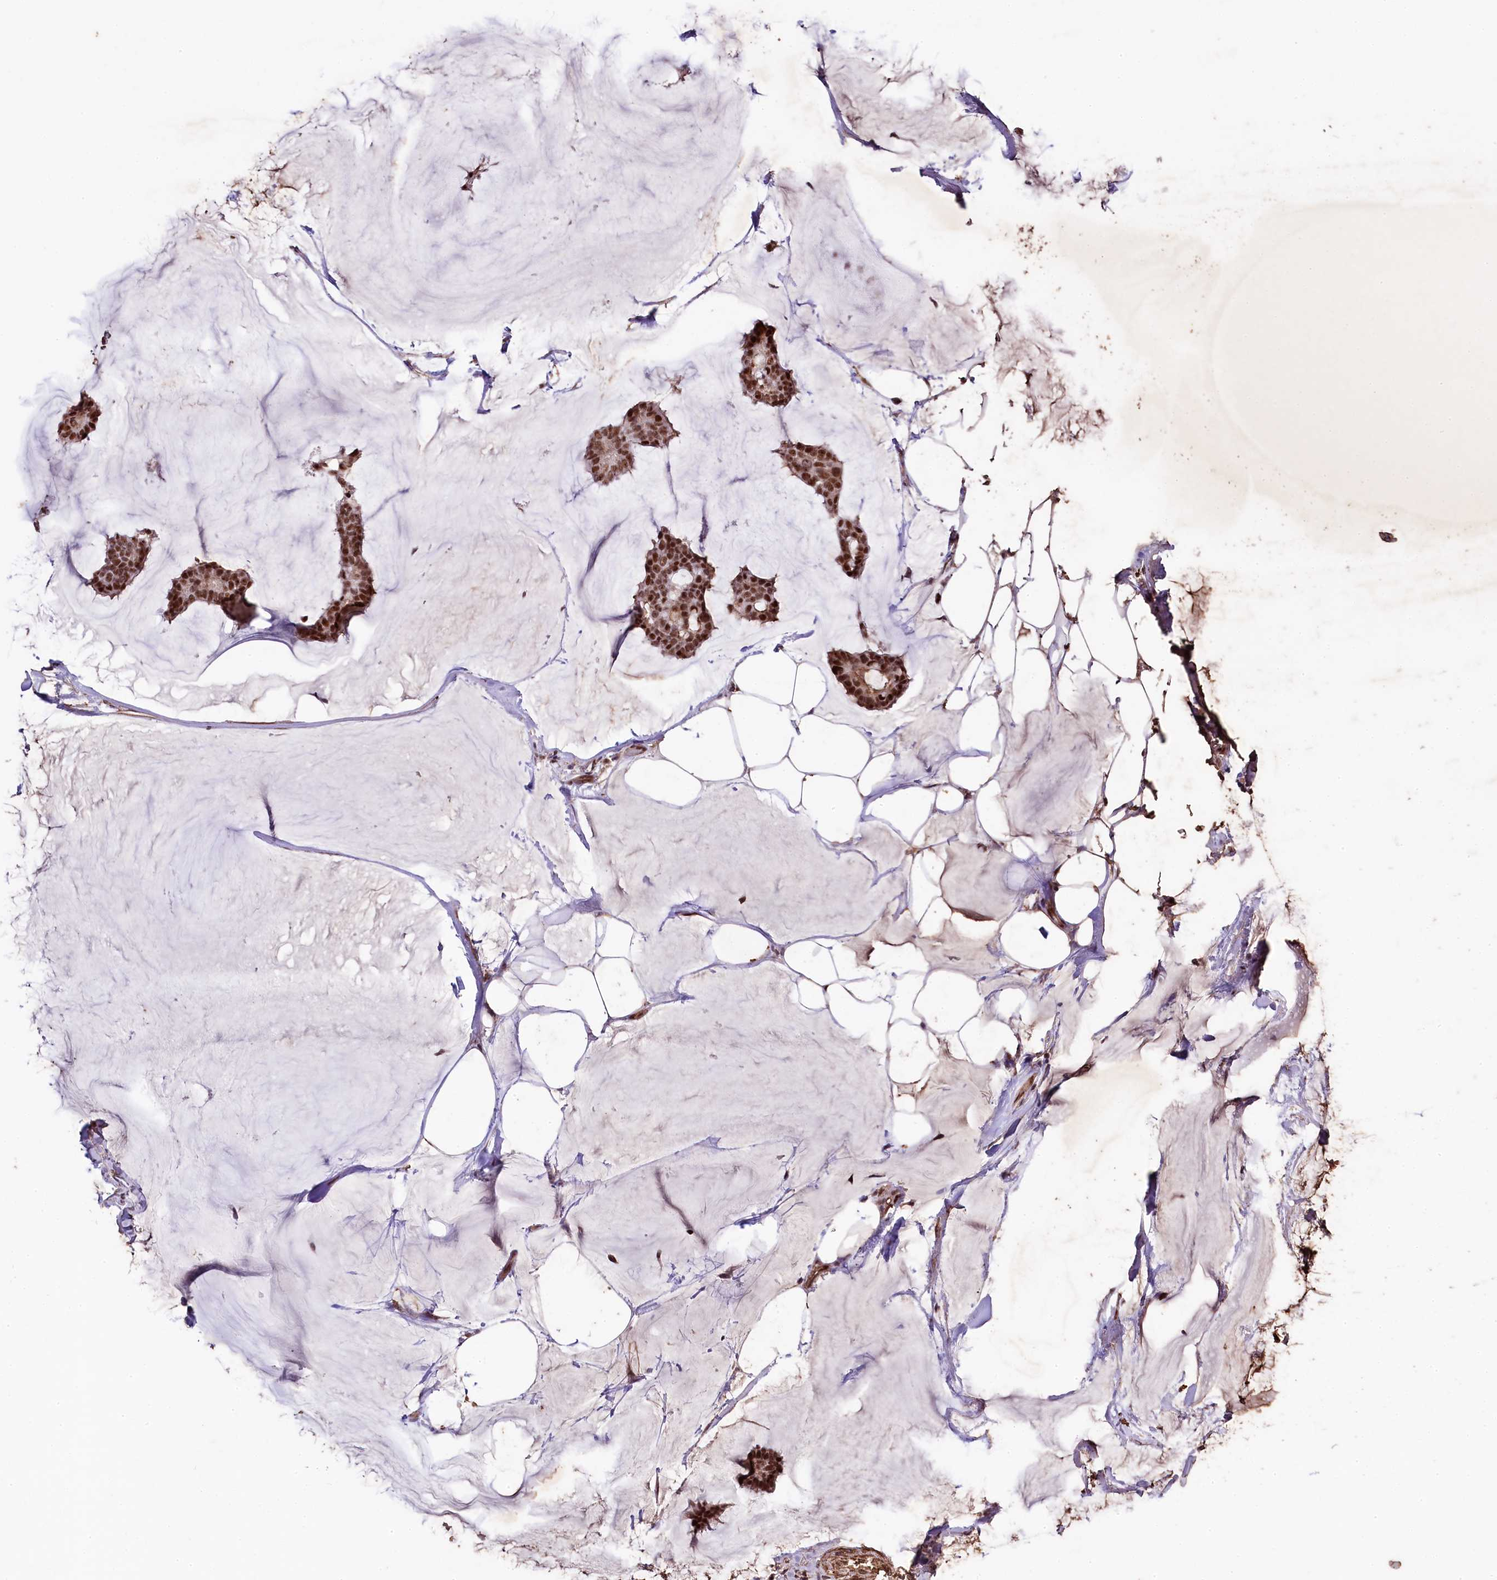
{"staining": {"intensity": "moderate", "quantity": ">75%", "location": "cytoplasmic/membranous,nuclear"}, "tissue": "breast cancer", "cell_type": "Tumor cells", "image_type": "cancer", "snomed": [{"axis": "morphology", "description": "Duct carcinoma"}, {"axis": "topography", "description": "Breast"}], "caption": "Moderate cytoplasmic/membranous and nuclear expression for a protein is identified in approximately >75% of tumor cells of infiltrating ductal carcinoma (breast) using IHC.", "gene": "SAMD10", "patient": {"sex": "female", "age": 93}}